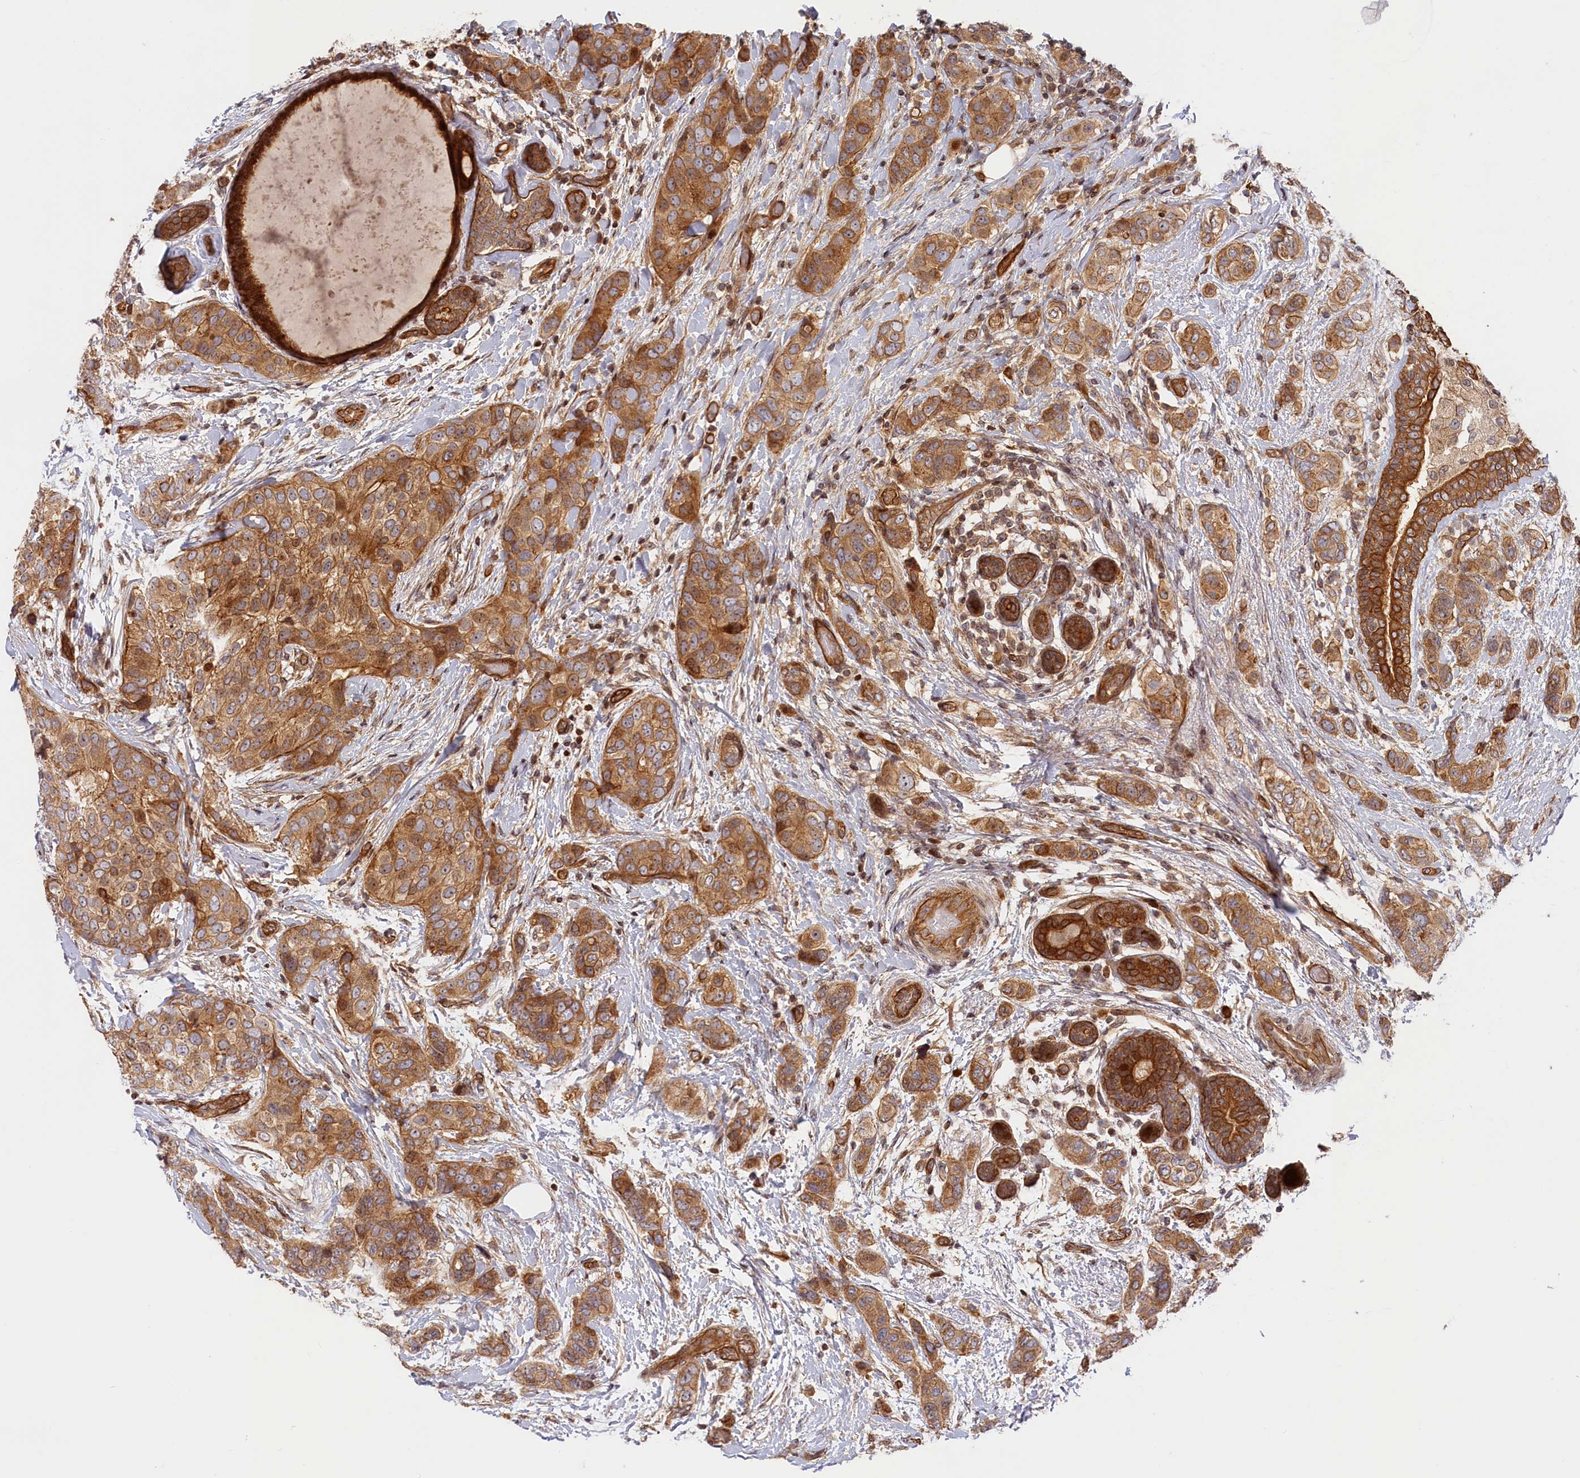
{"staining": {"intensity": "moderate", "quantity": ">75%", "location": "cytoplasmic/membranous"}, "tissue": "breast cancer", "cell_type": "Tumor cells", "image_type": "cancer", "snomed": [{"axis": "morphology", "description": "Lobular carcinoma"}, {"axis": "topography", "description": "Breast"}], "caption": "Immunohistochemistry micrograph of lobular carcinoma (breast) stained for a protein (brown), which displays medium levels of moderate cytoplasmic/membranous staining in approximately >75% of tumor cells.", "gene": "CEP44", "patient": {"sex": "female", "age": 51}}